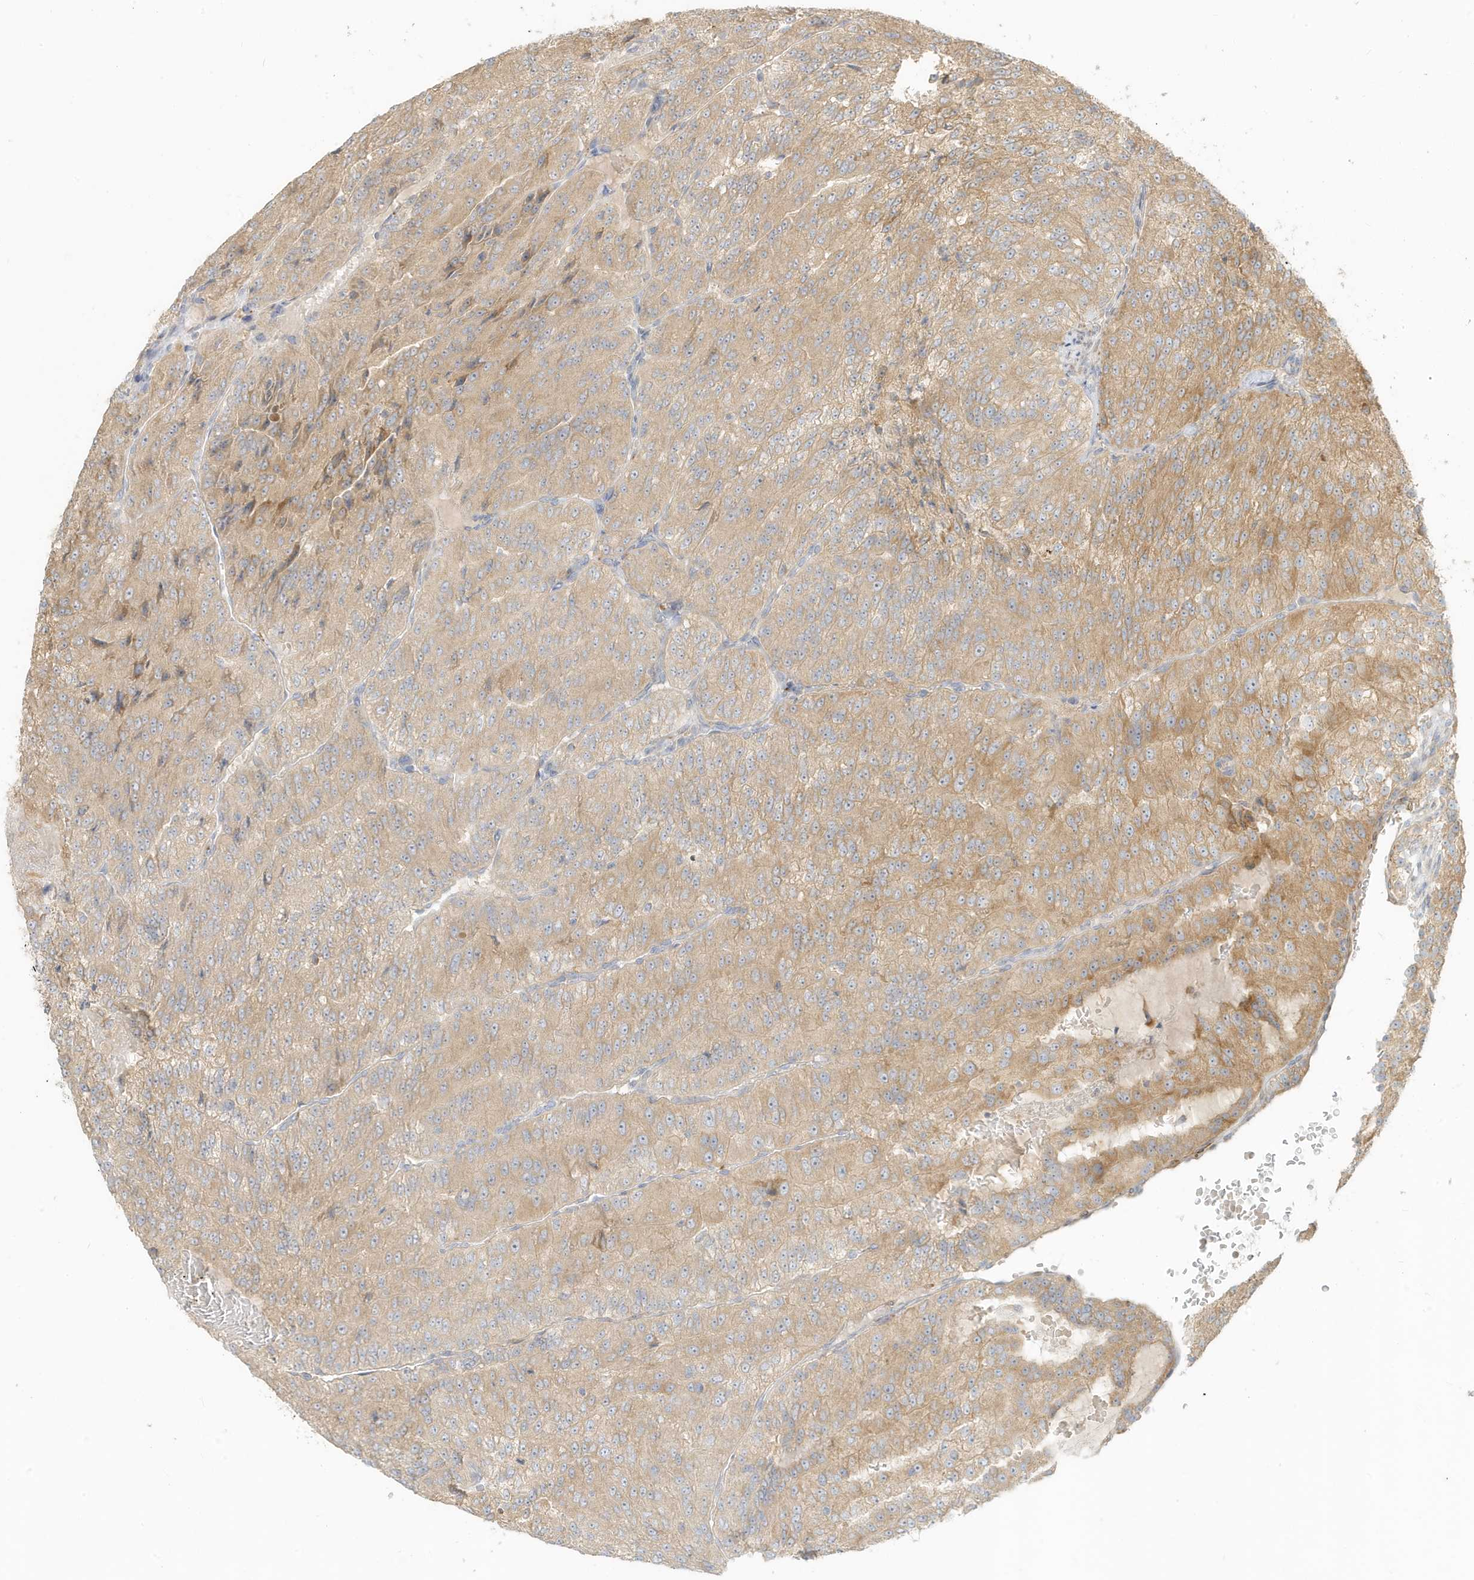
{"staining": {"intensity": "moderate", "quantity": ">75%", "location": "cytoplasmic/membranous"}, "tissue": "renal cancer", "cell_type": "Tumor cells", "image_type": "cancer", "snomed": [{"axis": "morphology", "description": "Adenocarcinoma, NOS"}, {"axis": "topography", "description": "Kidney"}], "caption": "A micrograph showing moderate cytoplasmic/membranous expression in about >75% of tumor cells in adenocarcinoma (renal), as visualized by brown immunohistochemical staining.", "gene": "MCOLN1", "patient": {"sex": "female", "age": 63}}